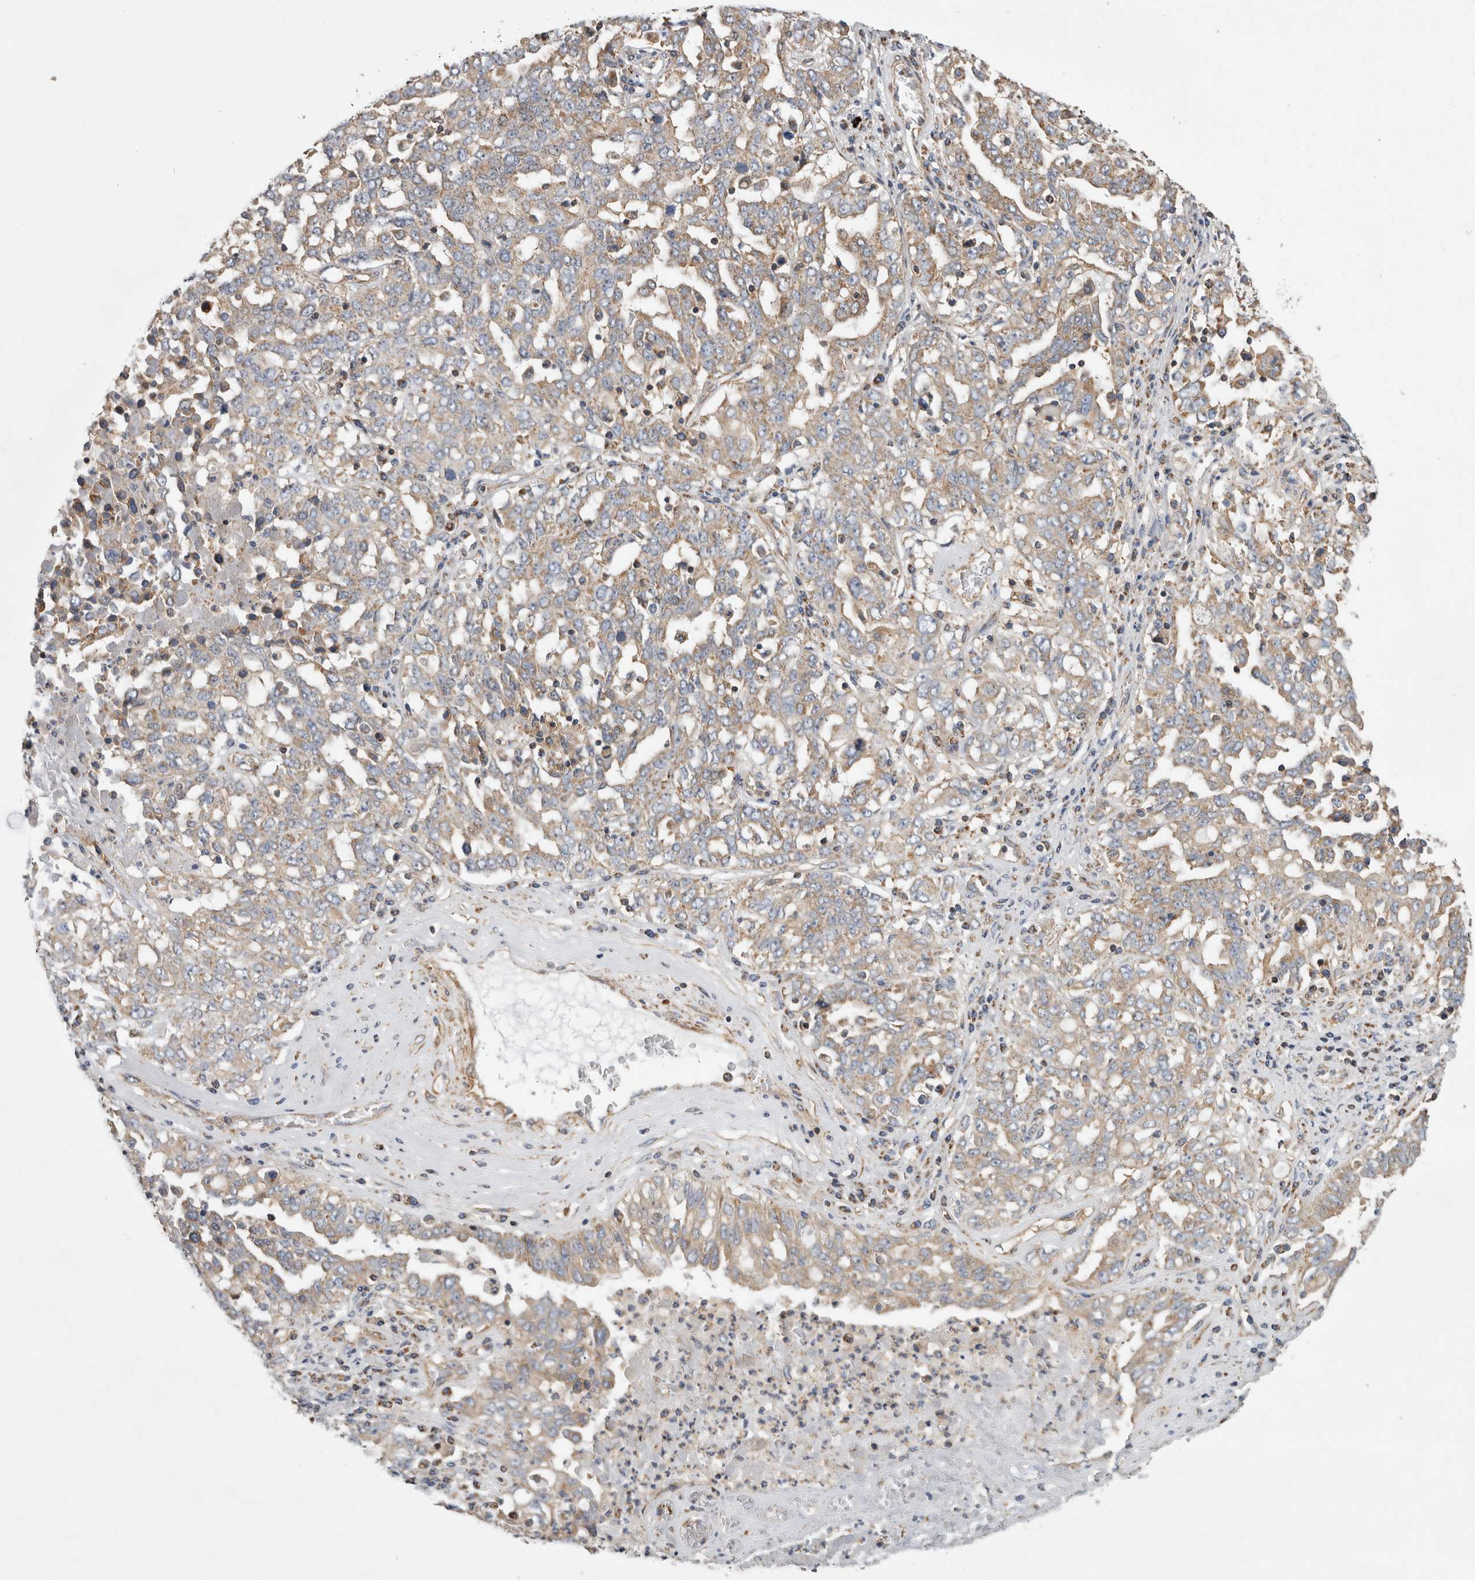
{"staining": {"intensity": "weak", "quantity": ">75%", "location": "cytoplasmic/membranous"}, "tissue": "ovarian cancer", "cell_type": "Tumor cells", "image_type": "cancer", "snomed": [{"axis": "morphology", "description": "Carcinoma, endometroid"}, {"axis": "topography", "description": "Ovary"}], "caption": "Protein staining by immunohistochemistry reveals weak cytoplasmic/membranous positivity in about >75% of tumor cells in ovarian endometroid carcinoma. The staining was performed using DAB to visualize the protein expression in brown, while the nuclei were stained in blue with hematoxylin (Magnification: 20x).", "gene": "SFXN2", "patient": {"sex": "female", "age": 62}}